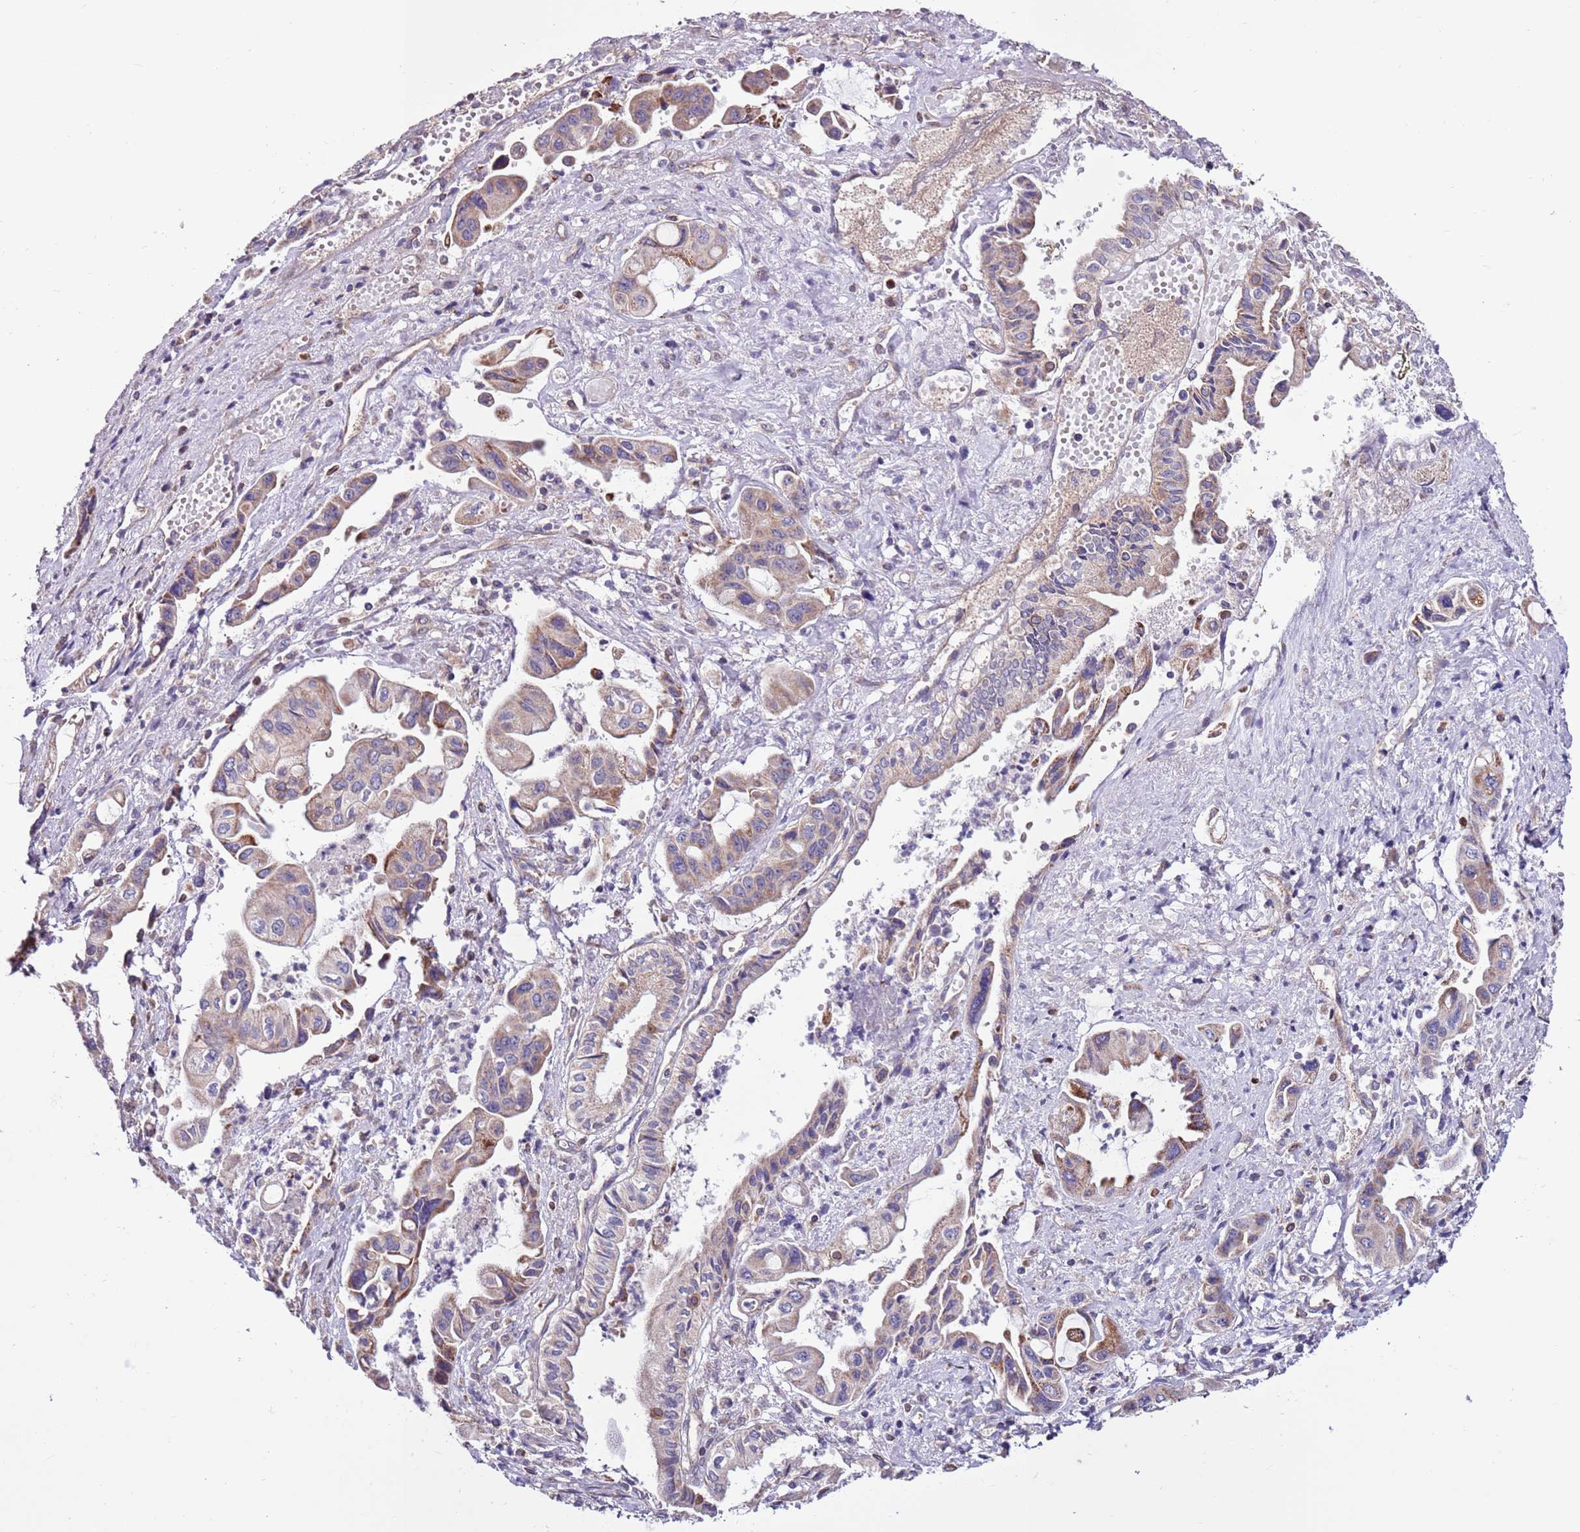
{"staining": {"intensity": "moderate", "quantity": ">75%", "location": "cytoplasmic/membranous"}, "tissue": "pancreatic cancer", "cell_type": "Tumor cells", "image_type": "cancer", "snomed": [{"axis": "morphology", "description": "Adenocarcinoma, NOS"}, {"axis": "topography", "description": "Pancreas"}], "caption": "A brown stain highlights moderate cytoplasmic/membranous staining of a protein in adenocarcinoma (pancreatic) tumor cells.", "gene": "SMG1", "patient": {"sex": "female", "age": 50}}